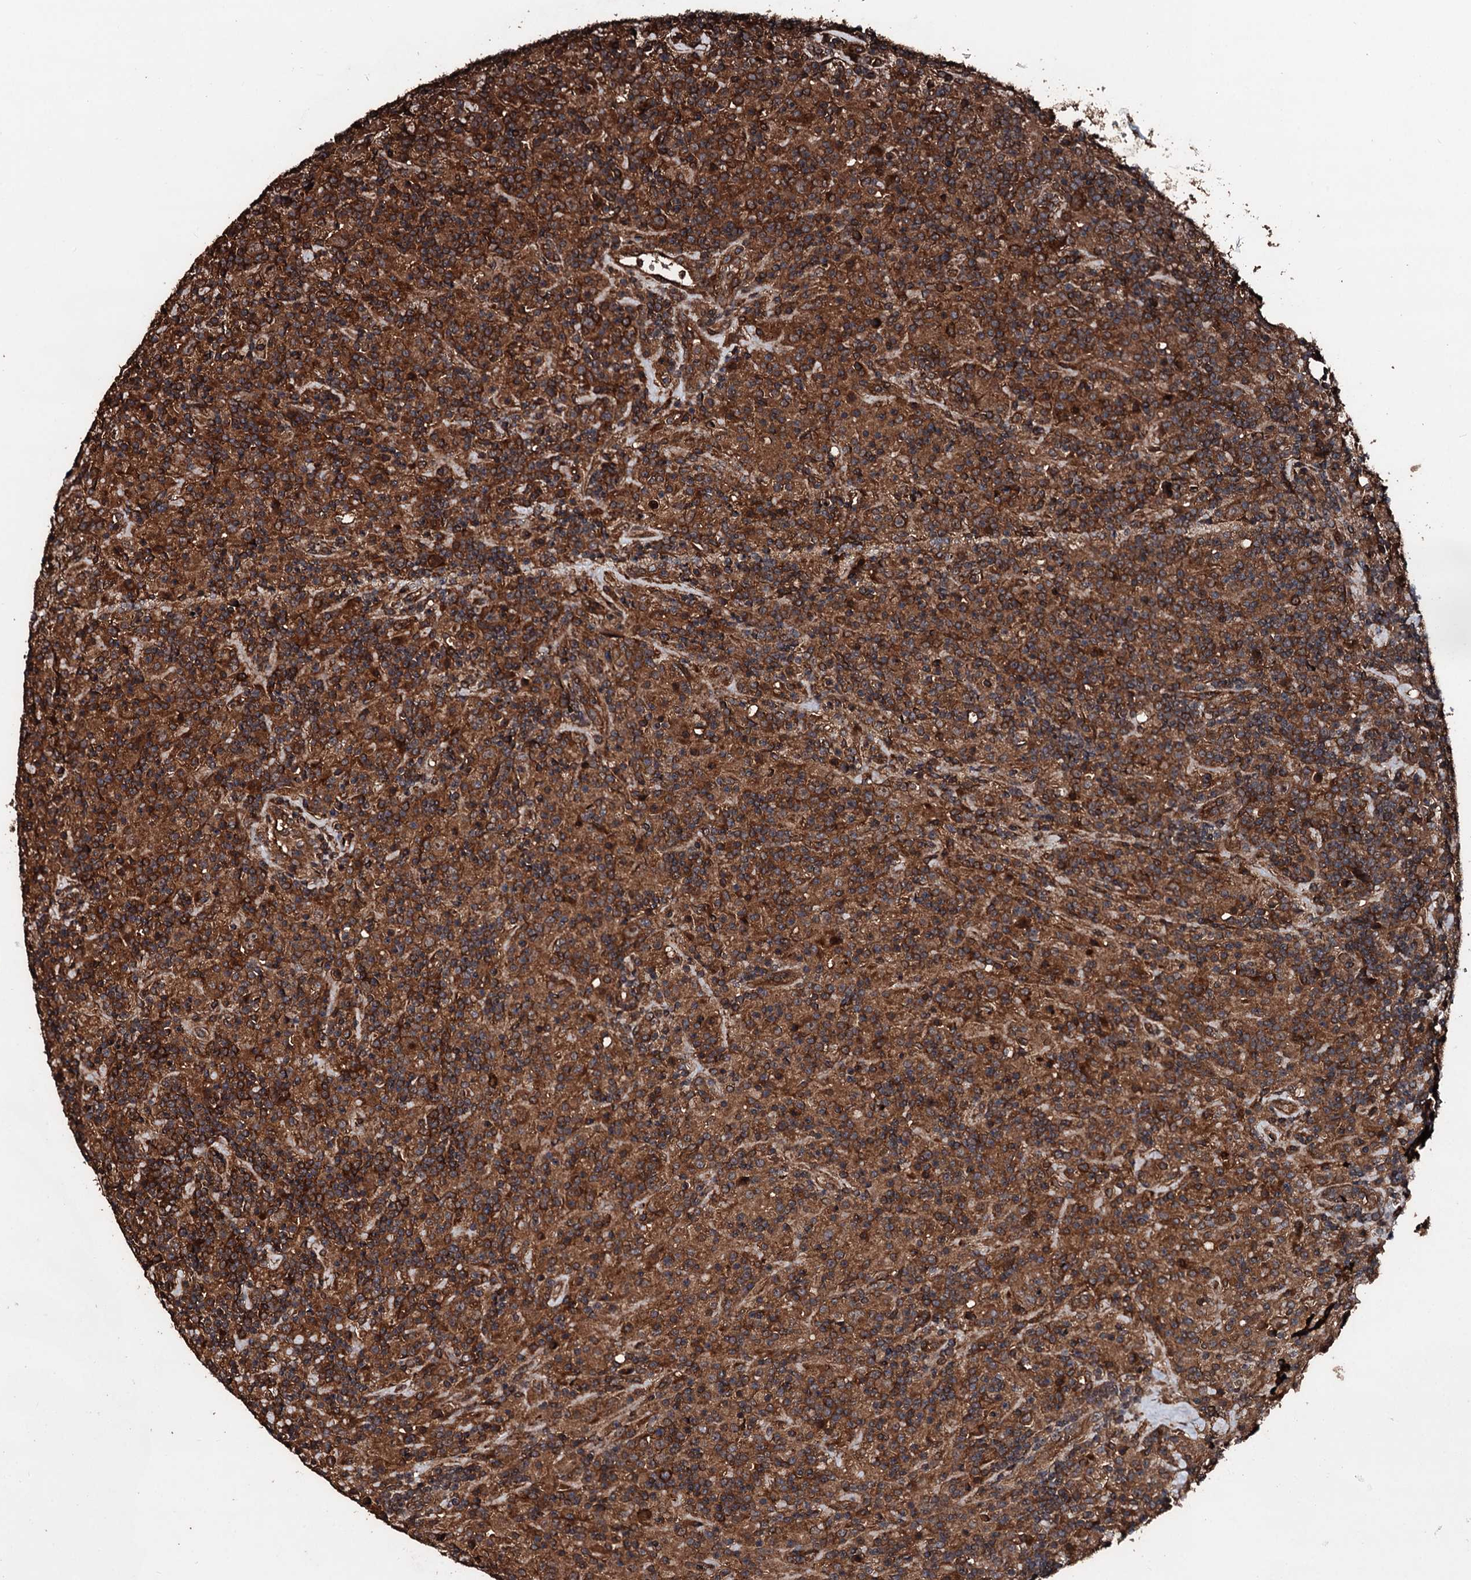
{"staining": {"intensity": "moderate", "quantity": ">75%", "location": "cytoplasmic/membranous"}, "tissue": "lymphoma", "cell_type": "Tumor cells", "image_type": "cancer", "snomed": [{"axis": "morphology", "description": "Hodgkin's disease, NOS"}, {"axis": "topography", "description": "Lymph node"}], "caption": "The image shows a brown stain indicating the presence of a protein in the cytoplasmic/membranous of tumor cells in lymphoma.", "gene": "KIF18A", "patient": {"sex": "male", "age": 70}}